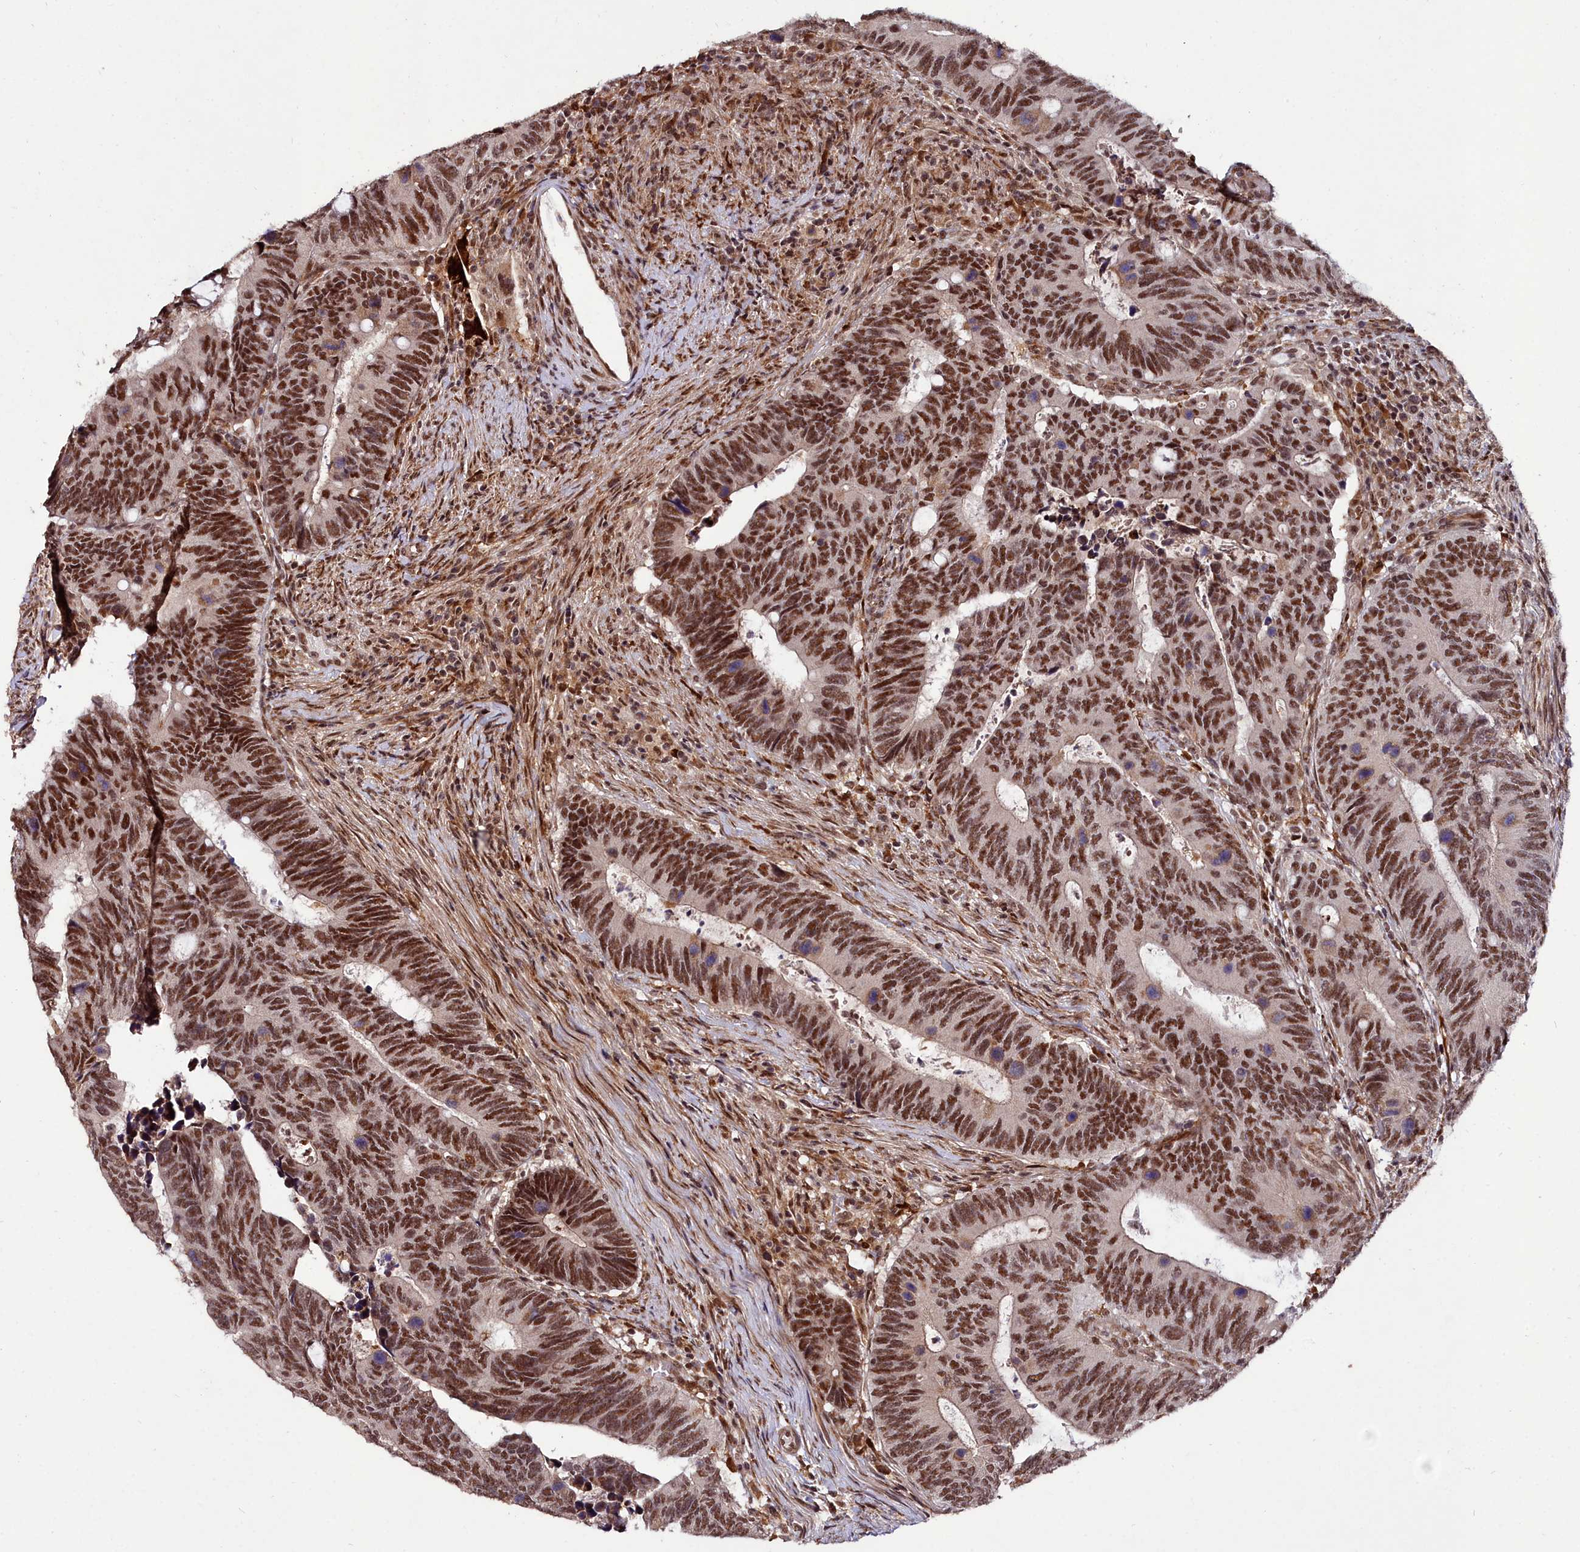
{"staining": {"intensity": "strong", "quantity": ">75%", "location": "cytoplasmic/membranous,nuclear"}, "tissue": "colorectal cancer", "cell_type": "Tumor cells", "image_type": "cancer", "snomed": [{"axis": "morphology", "description": "Adenocarcinoma, NOS"}, {"axis": "topography", "description": "Colon"}], "caption": "There is high levels of strong cytoplasmic/membranous and nuclear positivity in tumor cells of colorectal cancer, as demonstrated by immunohistochemical staining (brown color).", "gene": "CXXC1", "patient": {"sex": "male", "age": 87}}